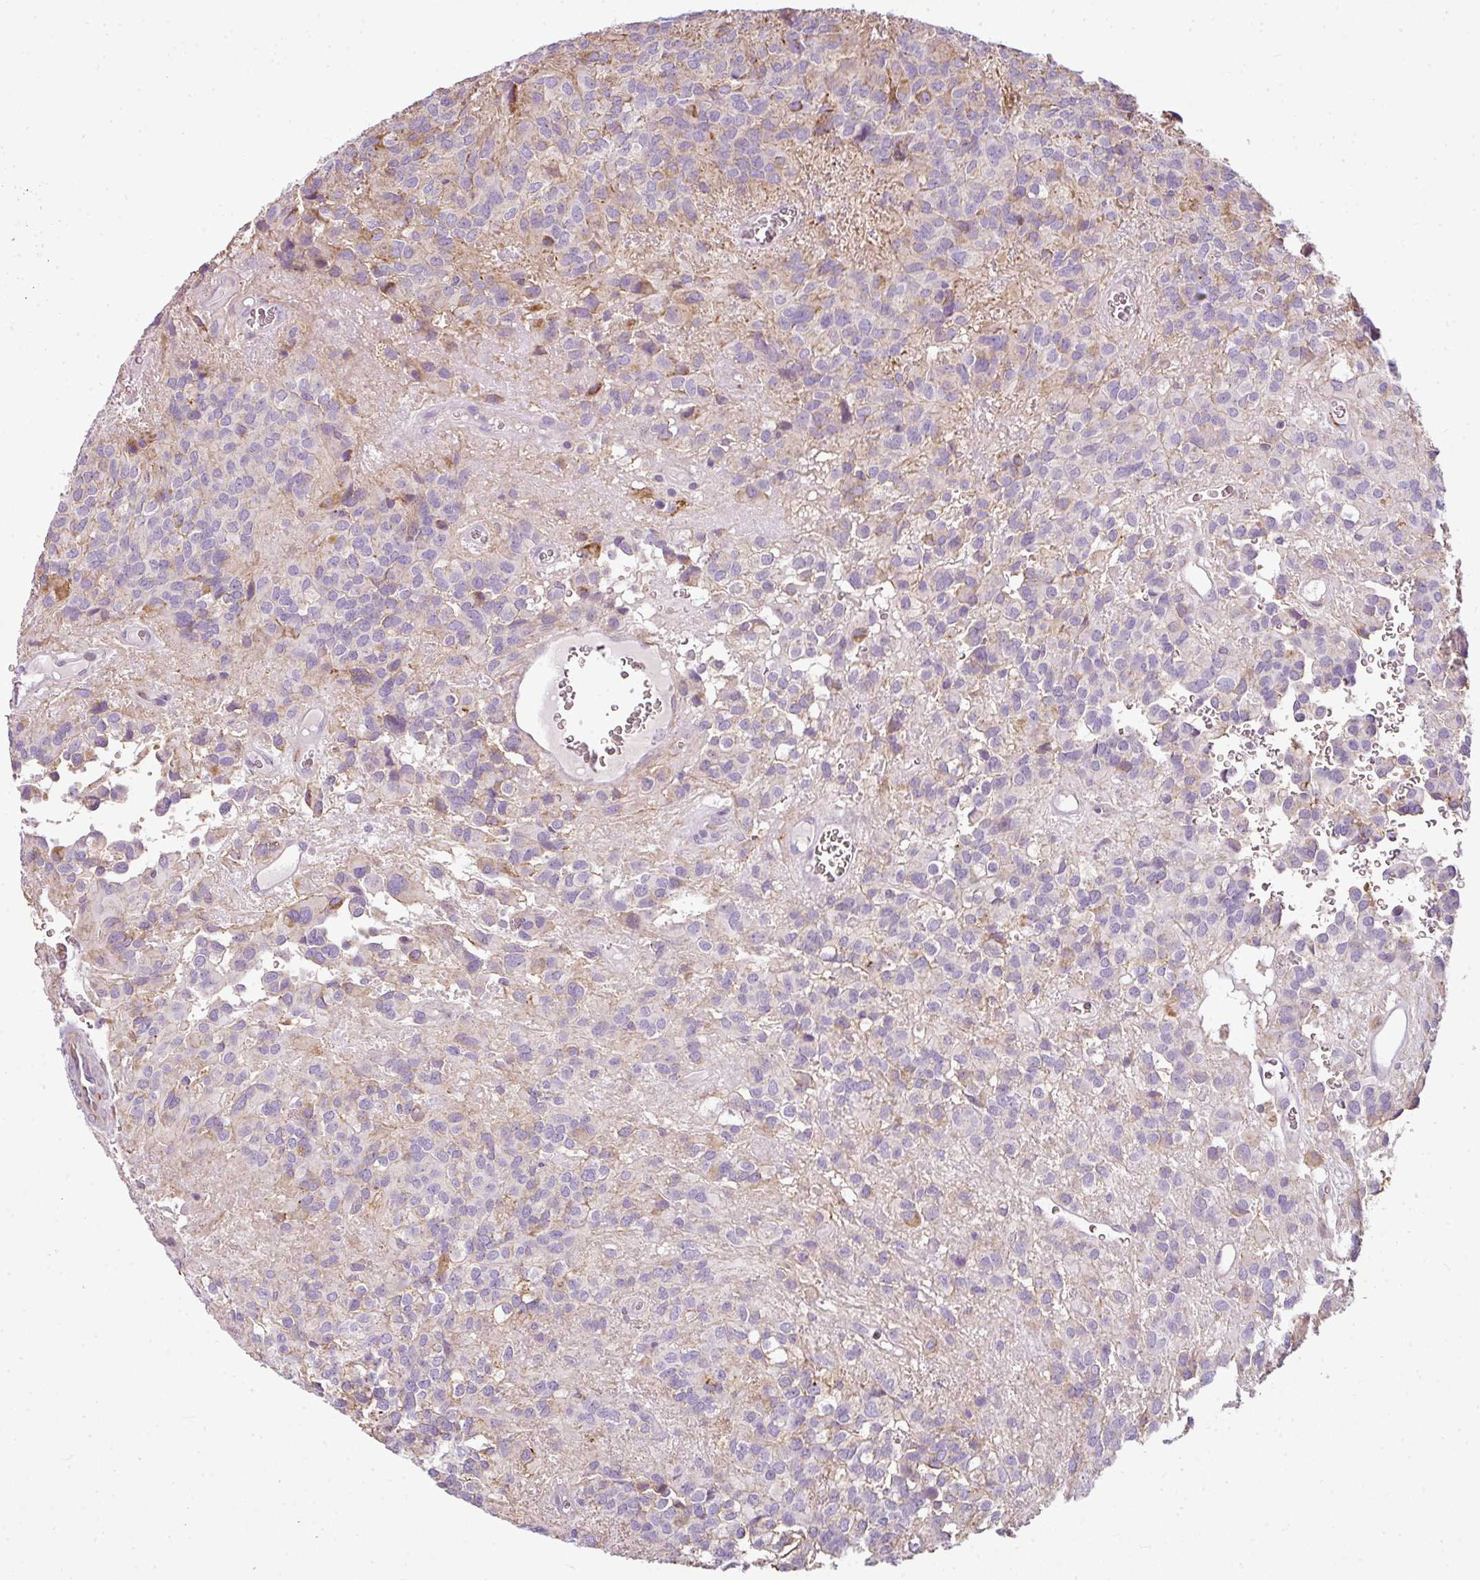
{"staining": {"intensity": "moderate", "quantity": "<25%", "location": "cytoplasmic/membranous"}, "tissue": "glioma", "cell_type": "Tumor cells", "image_type": "cancer", "snomed": [{"axis": "morphology", "description": "Glioma, malignant, Low grade"}, {"axis": "topography", "description": "Brain"}], "caption": "Protein staining demonstrates moderate cytoplasmic/membranous staining in about <25% of tumor cells in glioma. (DAB = brown stain, brightfield microscopy at high magnification).", "gene": "ANKRD18A", "patient": {"sex": "male", "age": 56}}